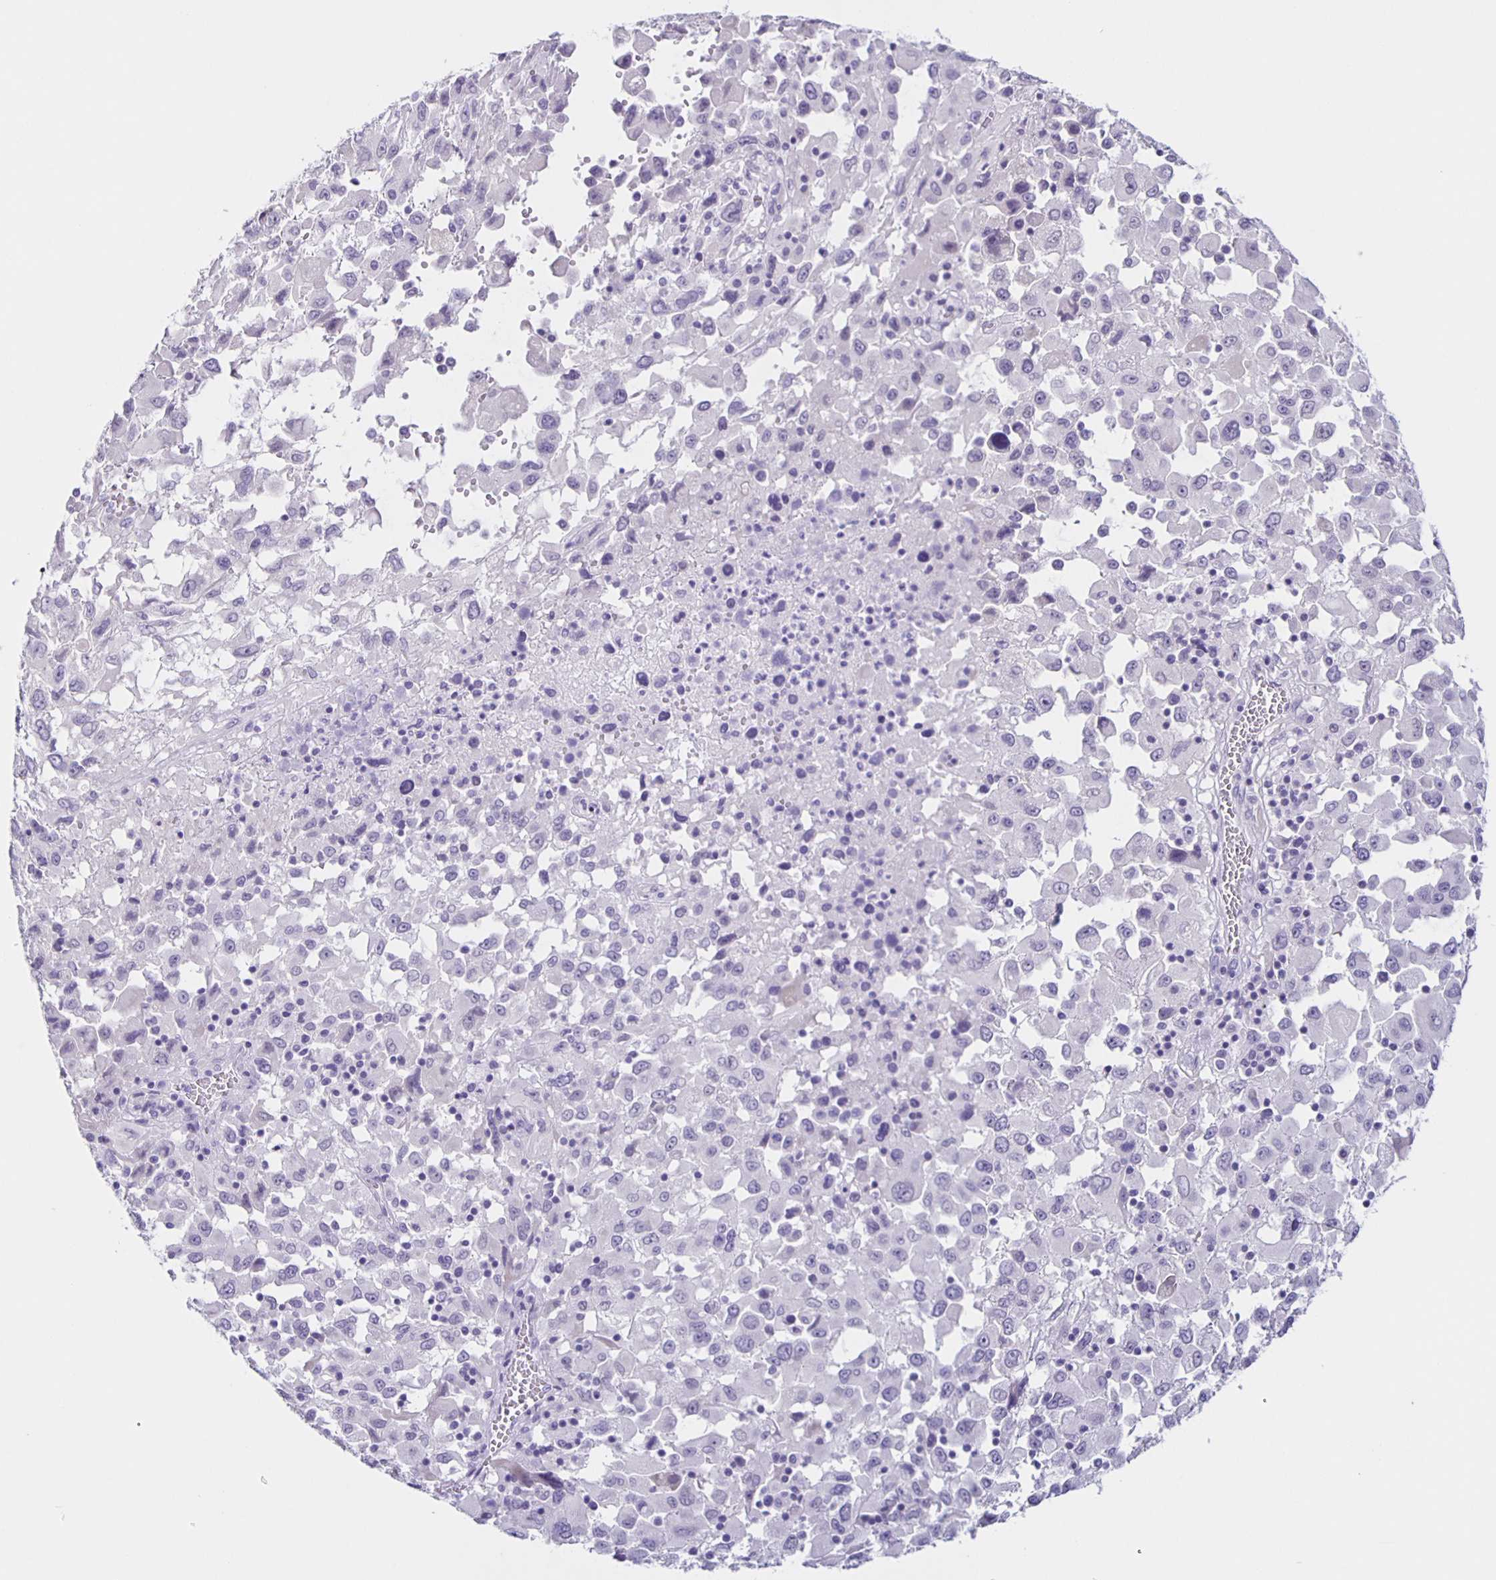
{"staining": {"intensity": "negative", "quantity": "none", "location": "none"}, "tissue": "melanoma", "cell_type": "Tumor cells", "image_type": "cancer", "snomed": [{"axis": "morphology", "description": "Malignant melanoma, Metastatic site"}, {"axis": "topography", "description": "Soft tissue"}], "caption": "This histopathology image is of malignant melanoma (metastatic site) stained with IHC to label a protein in brown with the nuclei are counter-stained blue. There is no positivity in tumor cells. Nuclei are stained in blue.", "gene": "SLC12A3", "patient": {"sex": "male", "age": 50}}